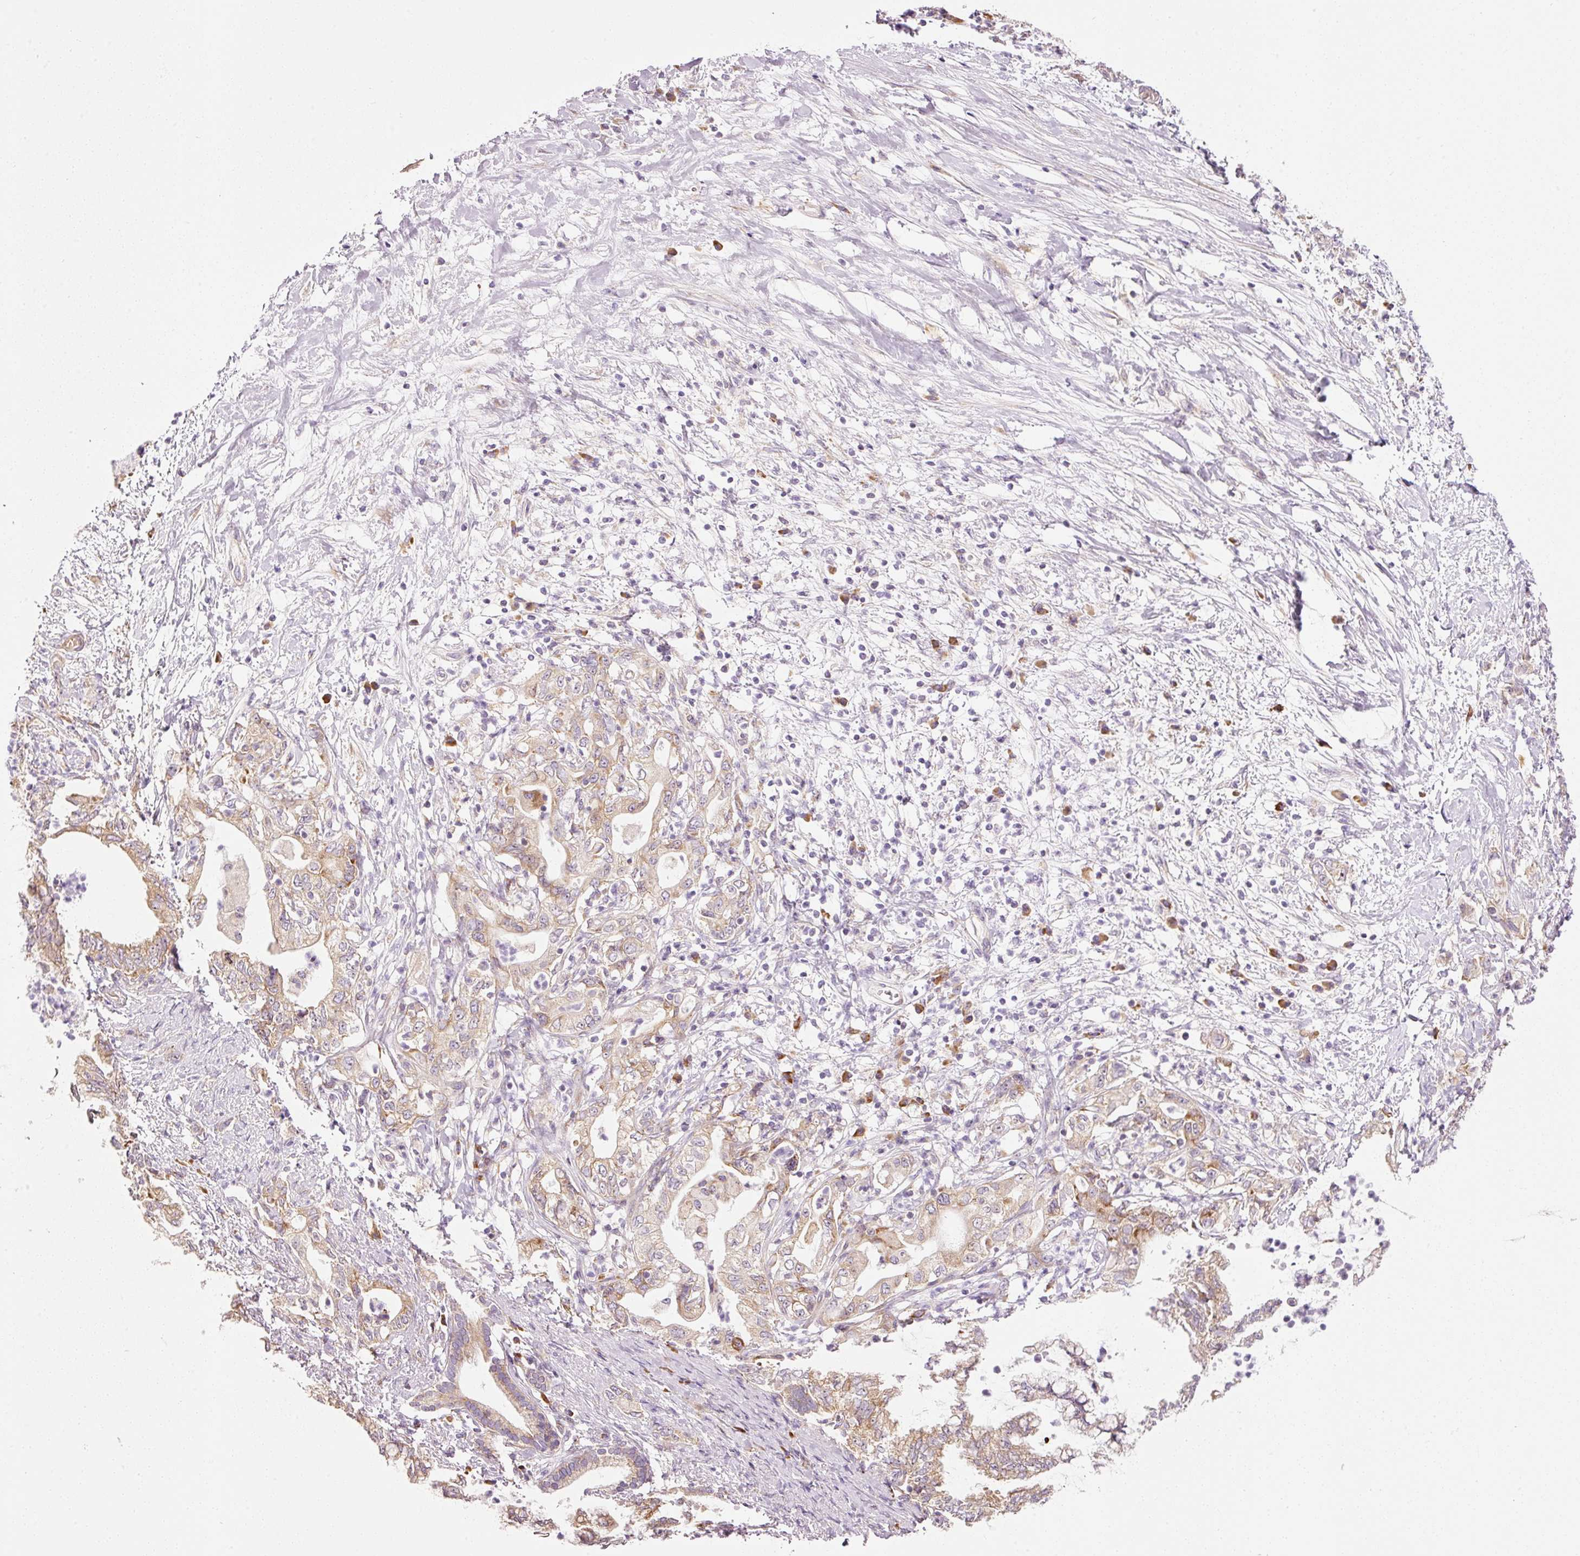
{"staining": {"intensity": "weak", "quantity": ">75%", "location": "cytoplasmic/membranous"}, "tissue": "pancreatic cancer", "cell_type": "Tumor cells", "image_type": "cancer", "snomed": [{"axis": "morphology", "description": "Adenocarcinoma, NOS"}, {"axis": "topography", "description": "Pancreas"}], "caption": "Human pancreatic cancer (adenocarcinoma) stained with a brown dye exhibits weak cytoplasmic/membranous positive positivity in about >75% of tumor cells.", "gene": "RPL10A", "patient": {"sex": "female", "age": 73}}